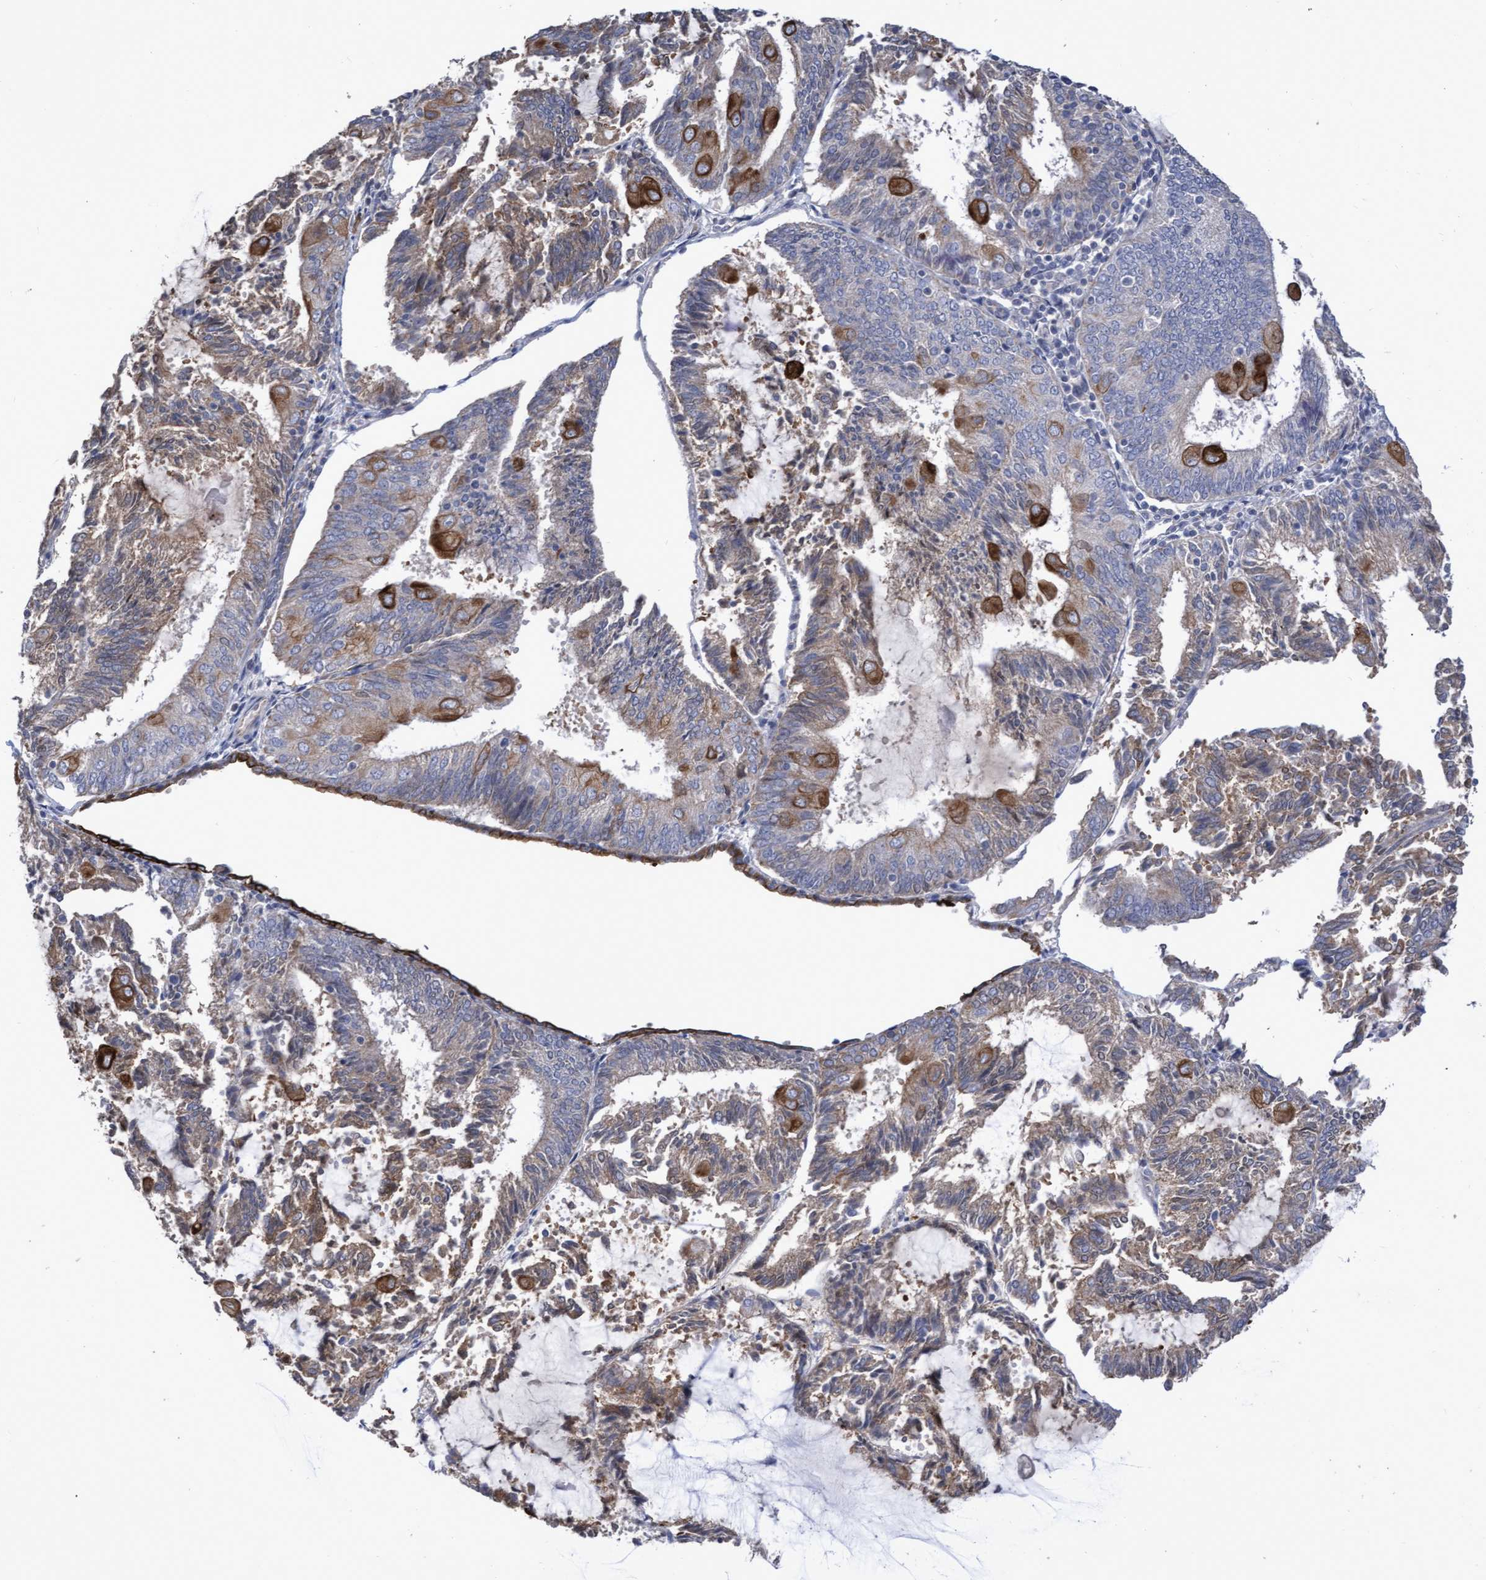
{"staining": {"intensity": "strong", "quantity": "<25%", "location": "cytoplasmic/membranous"}, "tissue": "endometrial cancer", "cell_type": "Tumor cells", "image_type": "cancer", "snomed": [{"axis": "morphology", "description": "Adenocarcinoma, NOS"}, {"axis": "topography", "description": "Endometrium"}], "caption": "Human endometrial cancer (adenocarcinoma) stained for a protein (brown) exhibits strong cytoplasmic/membranous positive staining in approximately <25% of tumor cells.", "gene": "KRT24", "patient": {"sex": "female", "age": 81}}